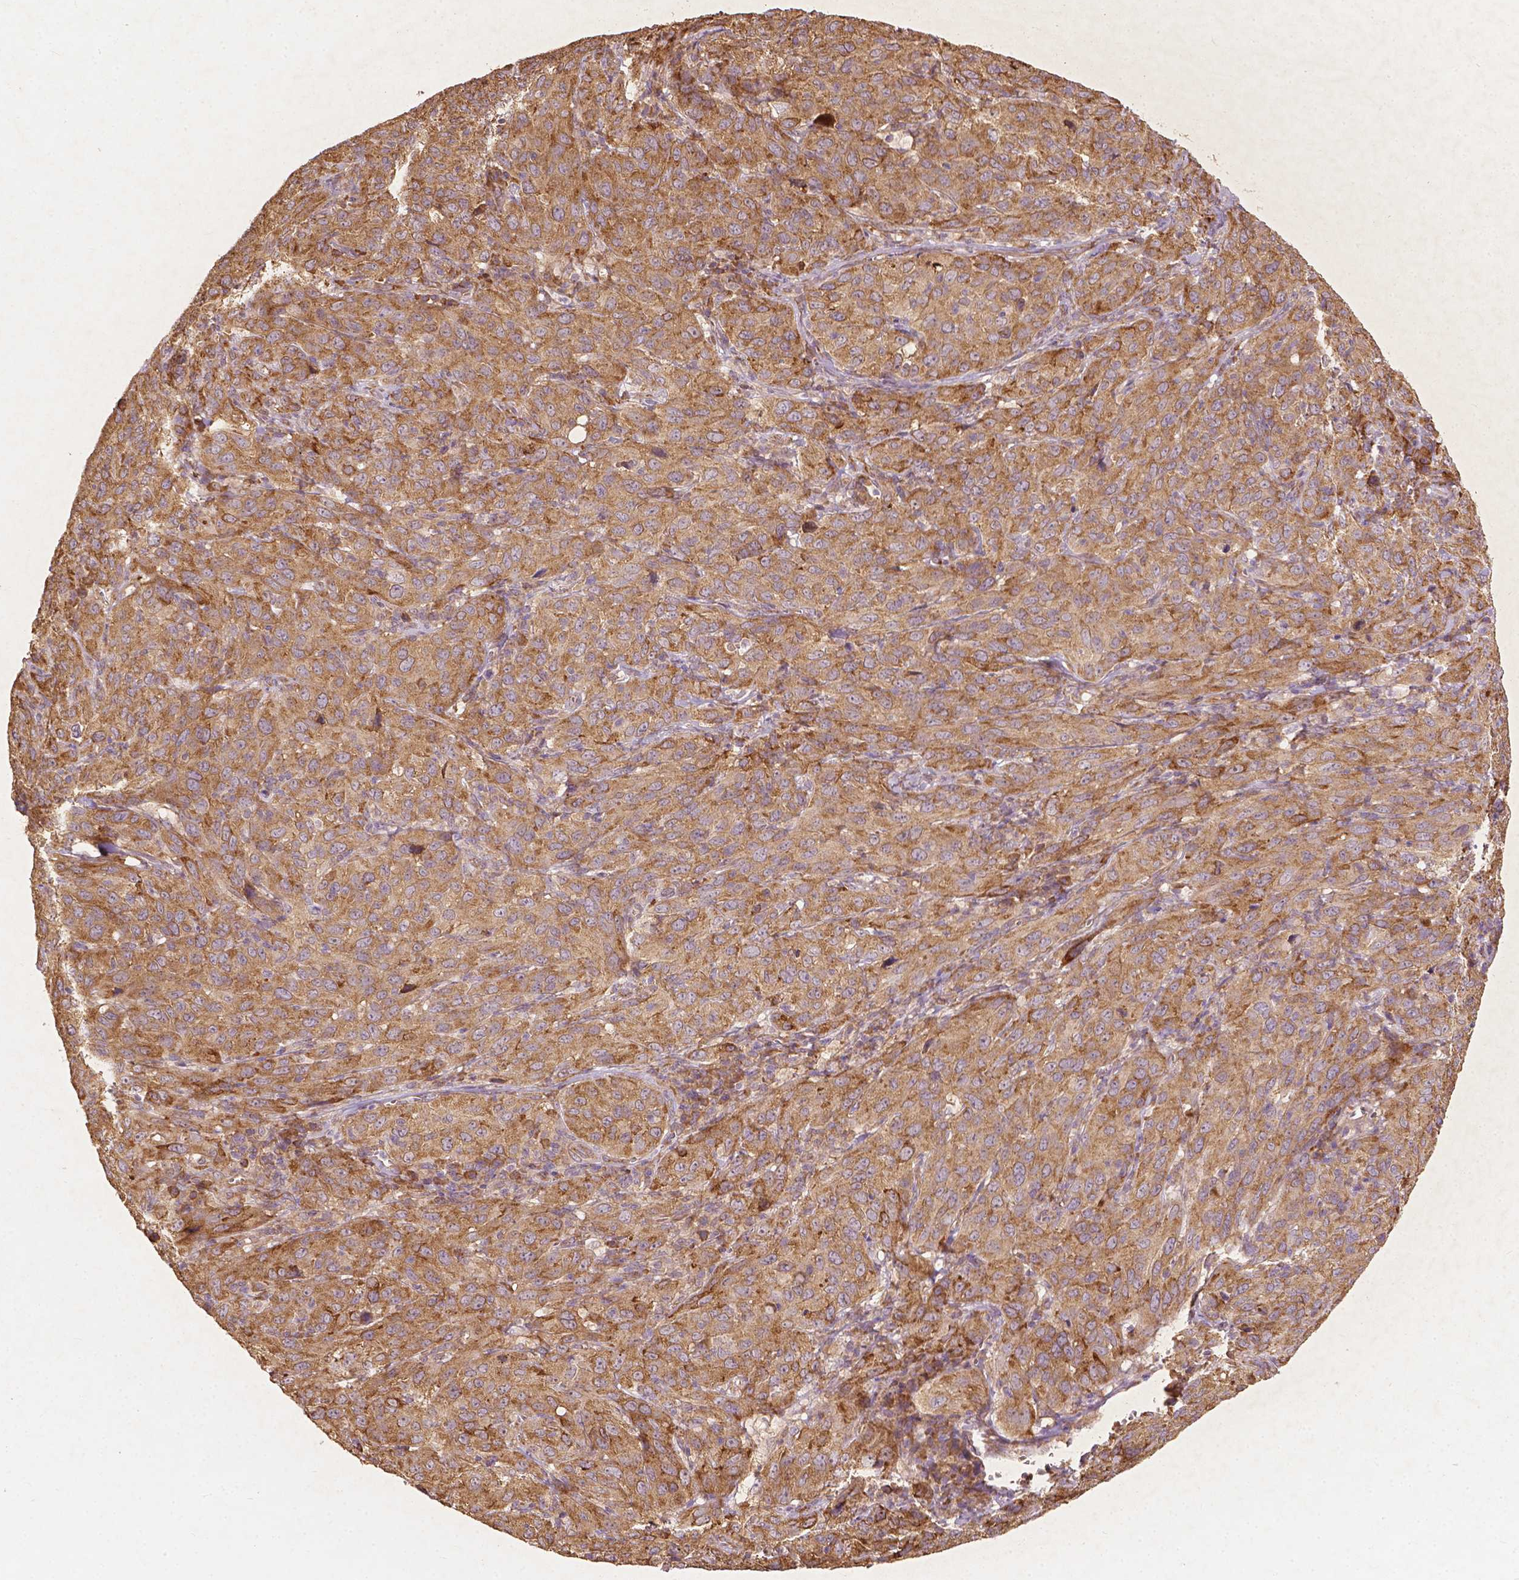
{"staining": {"intensity": "moderate", "quantity": ">75%", "location": "cytoplasmic/membranous"}, "tissue": "cervical cancer", "cell_type": "Tumor cells", "image_type": "cancer", "snomed": [{"axis": "morphology", "description": "Normal tissue, NOS"}, {"axis": "morphology", "description": "Squamous cell carcinoma, NOS"}, {"axis": "topography", "description": "Cervix"}], "caption": "Approximately >75% of tumor cells in human cervical cancer (squamous cell carcinoma) reveal moderate cytoplasmic/membranous protein expression as visualized by brown immunohistochemical staining.", "gene": "G3BP1", "patient": {"sex": "female", "age": 51}}